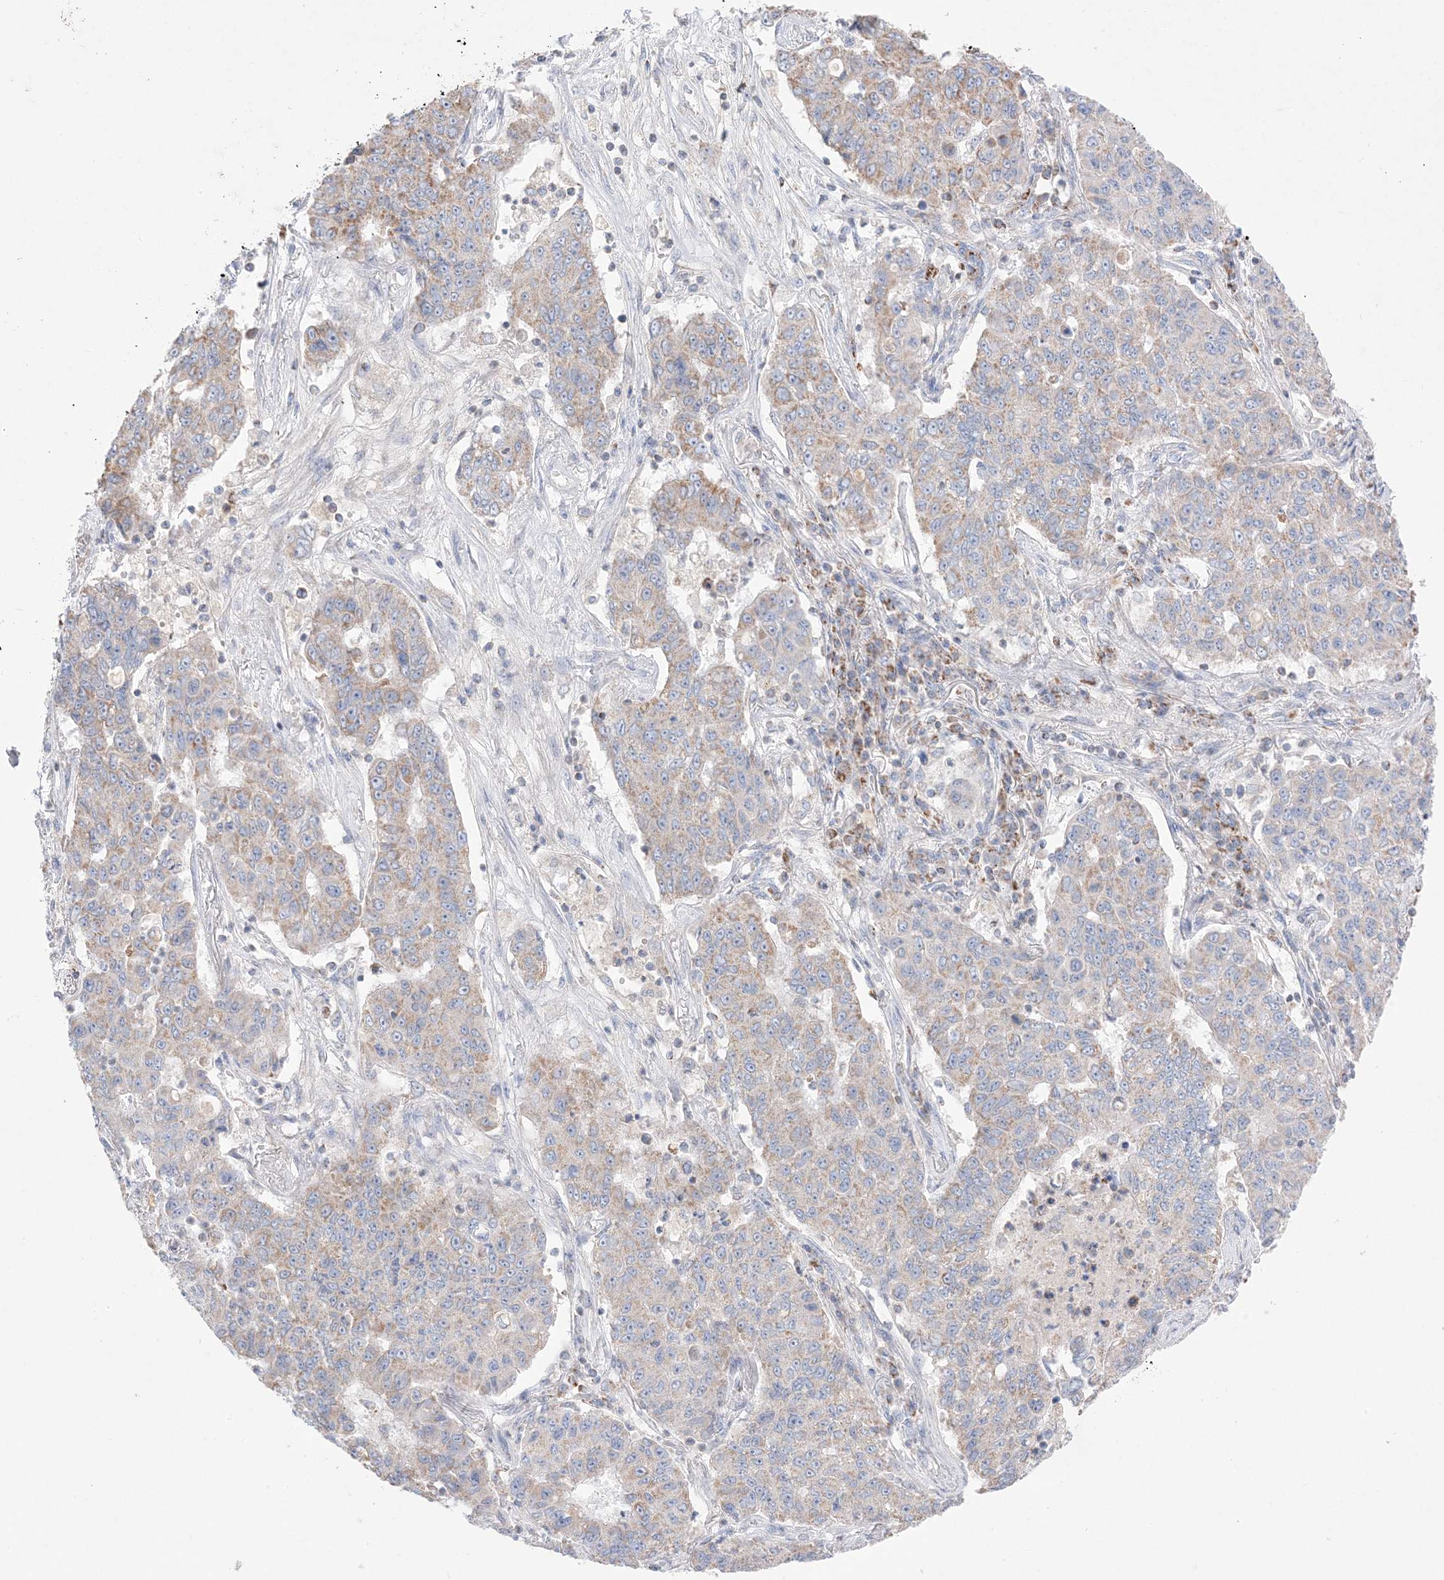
{"staining": {"intensity": "moderate", "quantity": "25%-75%", "location": "cytoplasmic/membranous"}, "tissue": "lung cancer", "cell_type": "Tumor cells", "image_type": "cancer", "snomed": [{"axis": "morphology", "description": "Squamous cell carcinoma, NOS"}, {"axis": "topography", "description": "Lung"}], "caption": "Tumor cells exhibit medium levels of moderate cytoplasmic/membranous staining in approximately 25%-75% of cells in human lung squamous cell carcinoma. Using DAB (3,3'-diaminobenzidine) (brown) and hematoxylin (blue) stains, captured at high magnification using brightfield microscopy.", "gene": "KCTD6", "patient": {"sex": "male", "age": 74}}